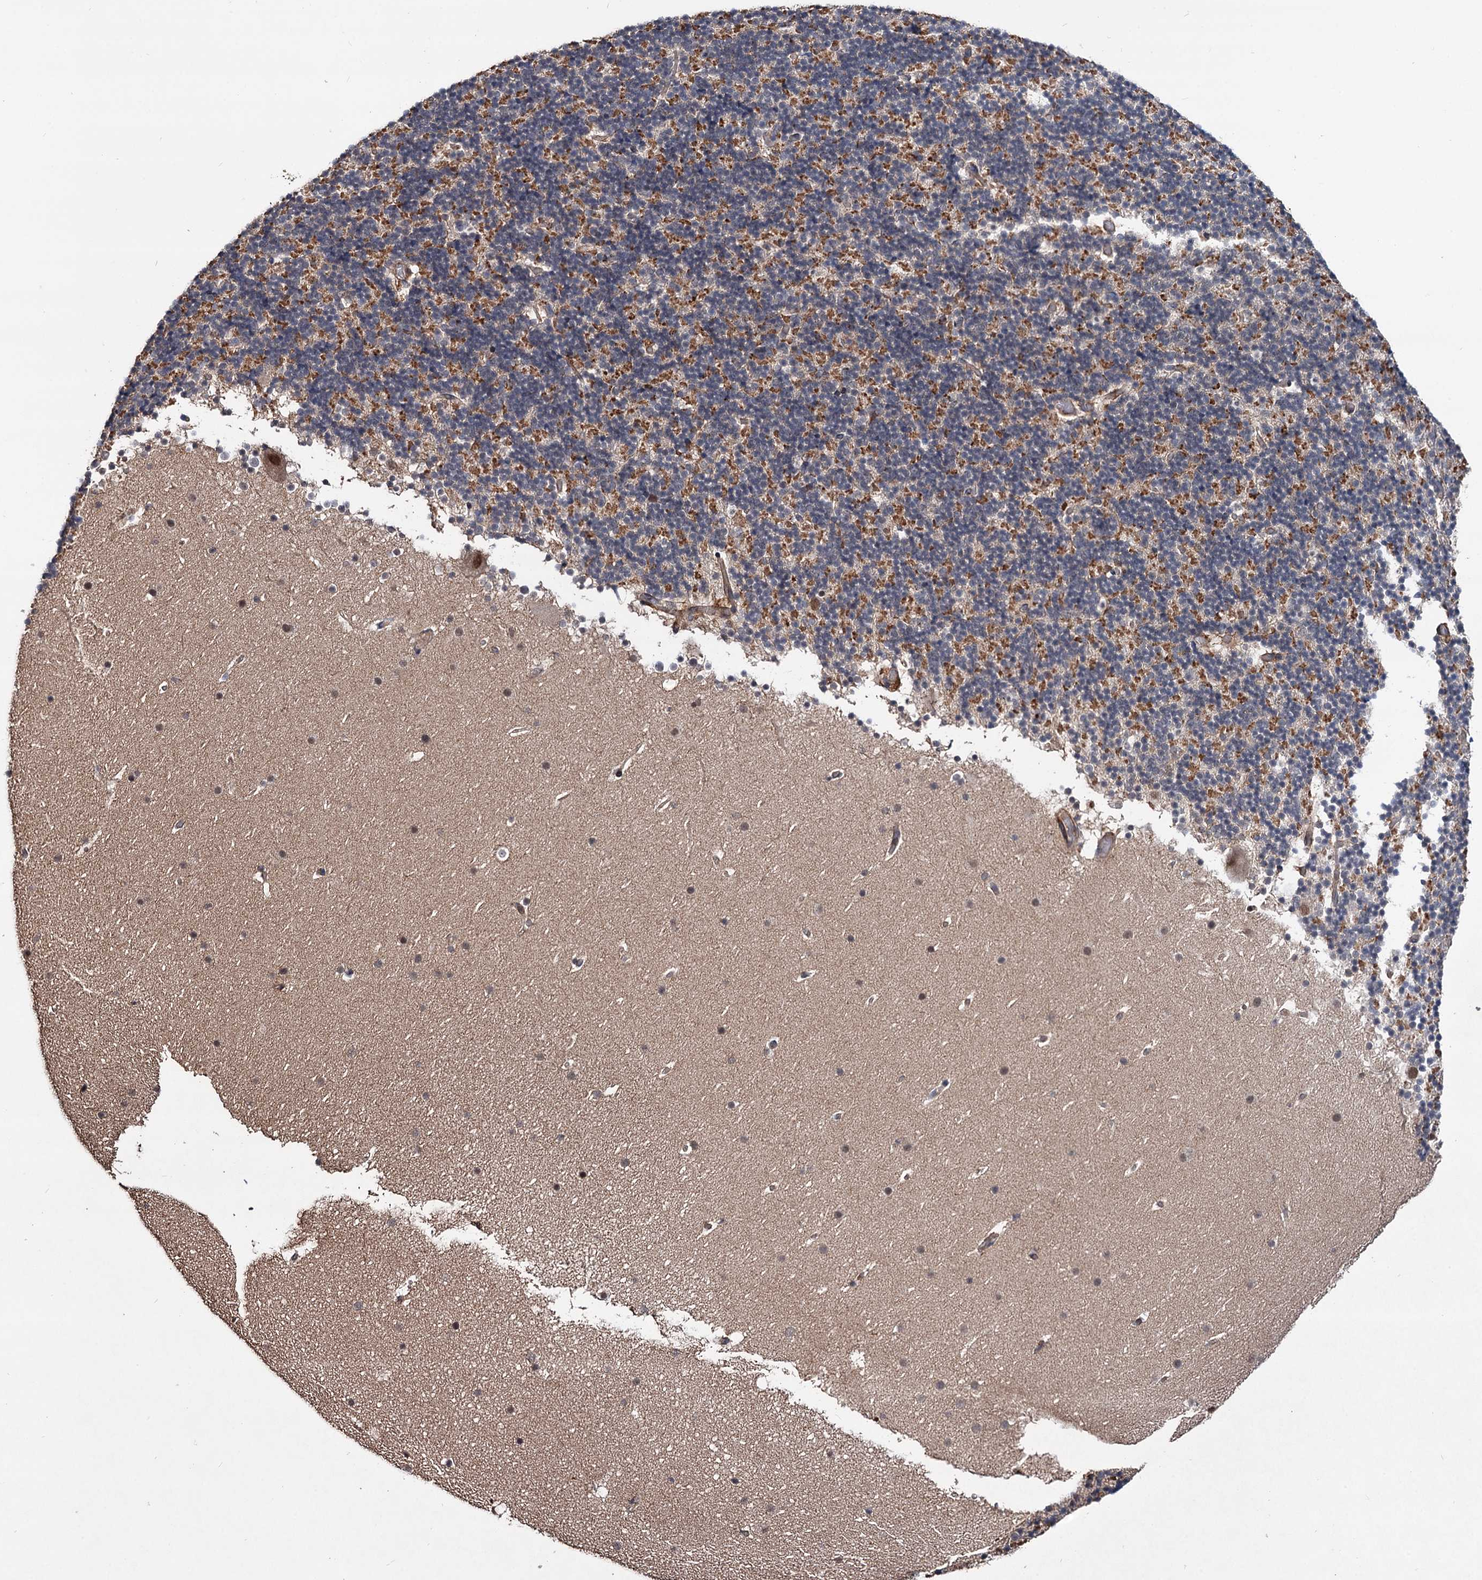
{"staining": {"intensity": "moderate", "quantity": "25%-75%", "location": "cytoplasmic/membranous"}, "tissue": "cerebellum", "cell_type": "Cells in granular layer", "image_type": "normal", "snomed": [{"axis": "morphology", "description": "Normal tissue, NOS"}, {"axis": "topography", "description": "Cerebellum"}], "caption": "Immunohistochemistry image of benign cerebellum stained for a protein (brown), which reveals medium levels of moderate cytoplasmic/membranous expression in approximately 25%-75% of cells in granular layer.", "gene": "GRIP1", "patient": {"sex": "male", "age": 57}}